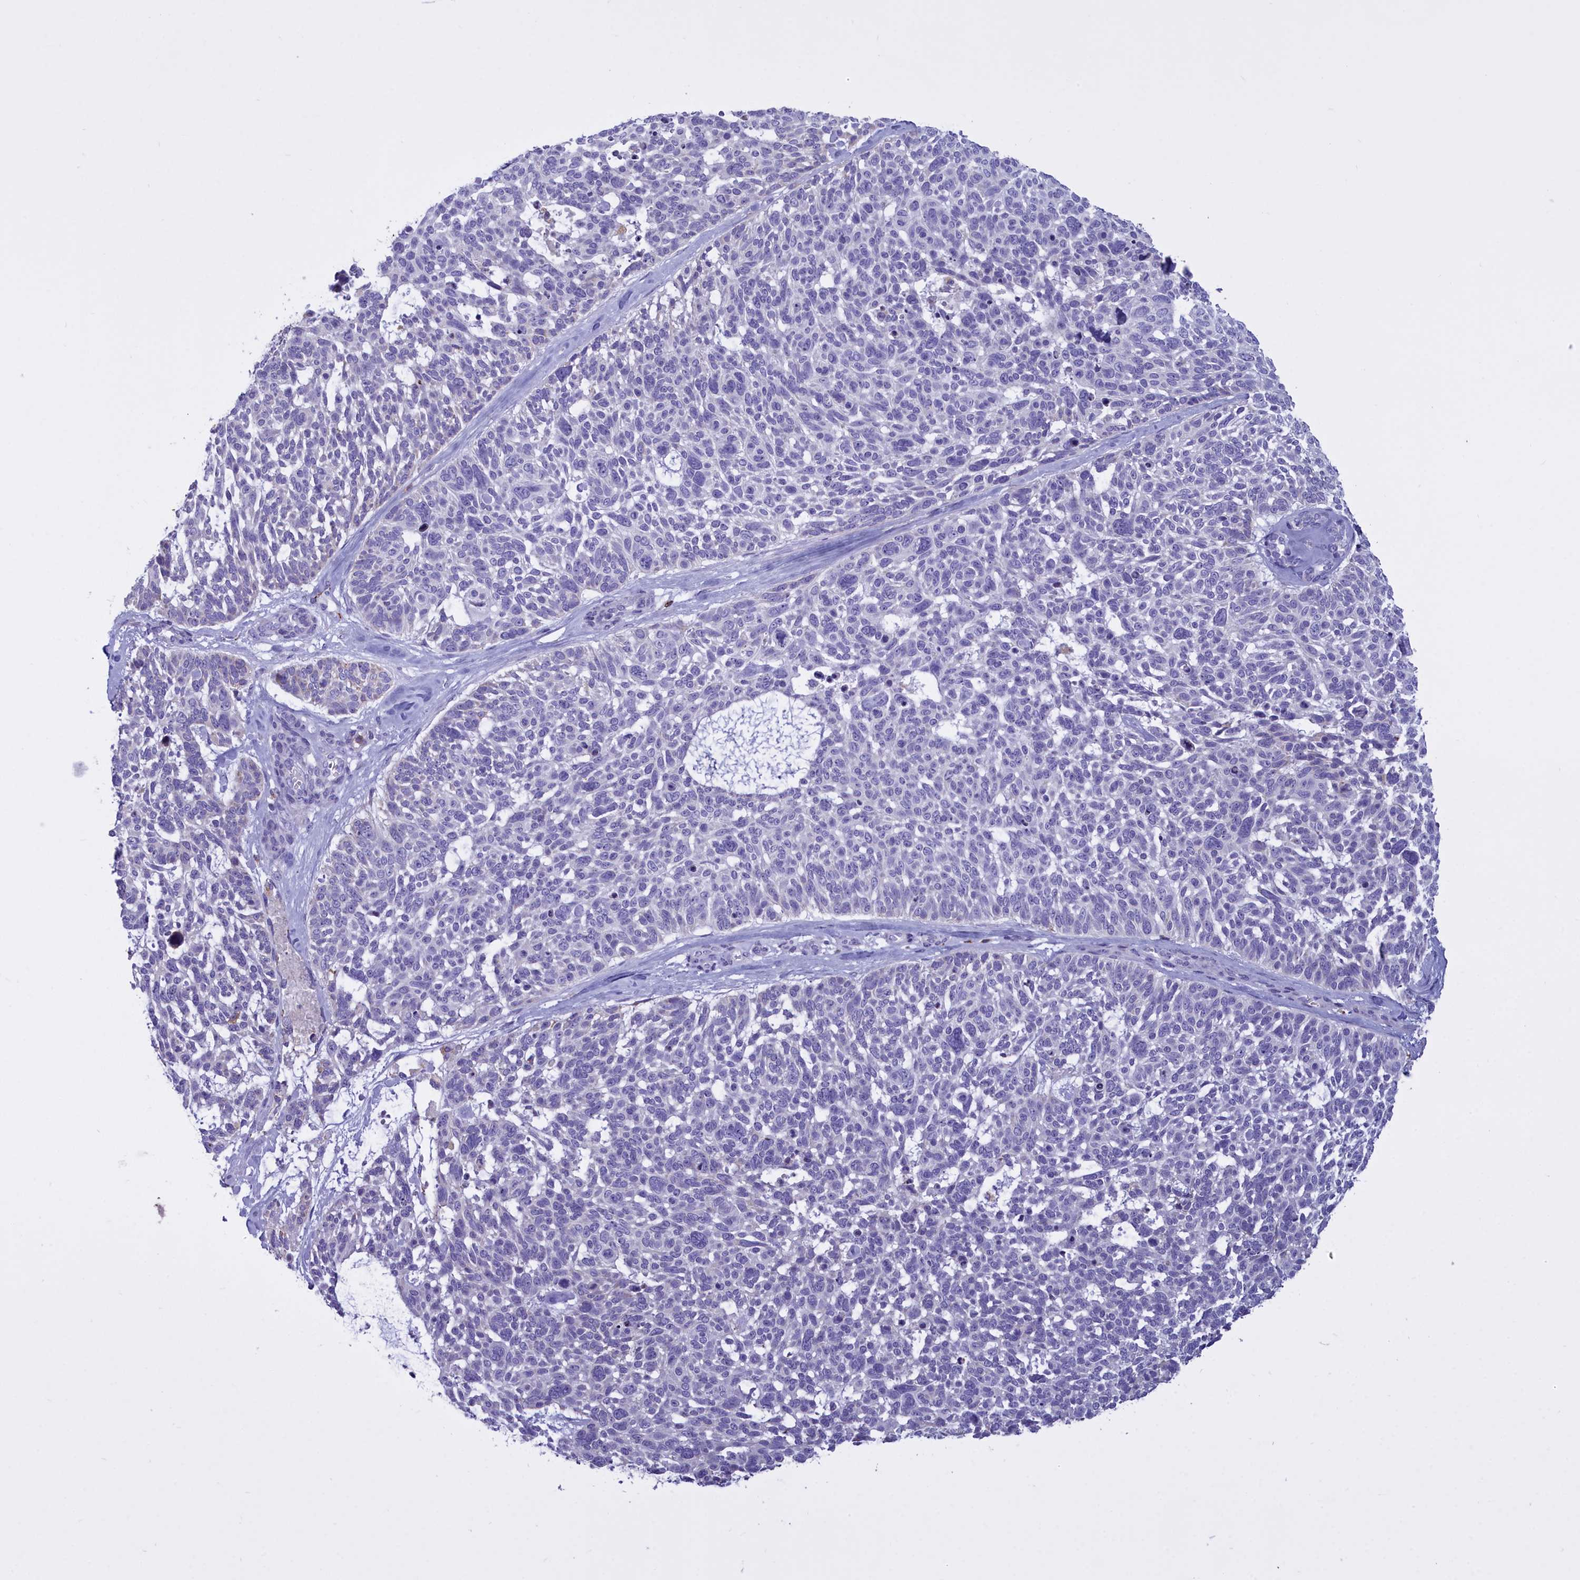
{"staining": {"intensity": "negative", "quantity": "none", "location": "none"}, "tissue": "skin cancer", "cell_type": "Tumor cells", "image_type": "cancer", "snomed": [{"axis": "morphology", "description": "Basal cell carcinoma"}, {"axis": "topography", "description": "Skin"}], "caption": "Basal cell carcinoma (skin) was stained to show a protein in brown. There is no significant expression in tumor cells.", "gene": "CD5", "patient": {"sex": "male", "age": 88}}